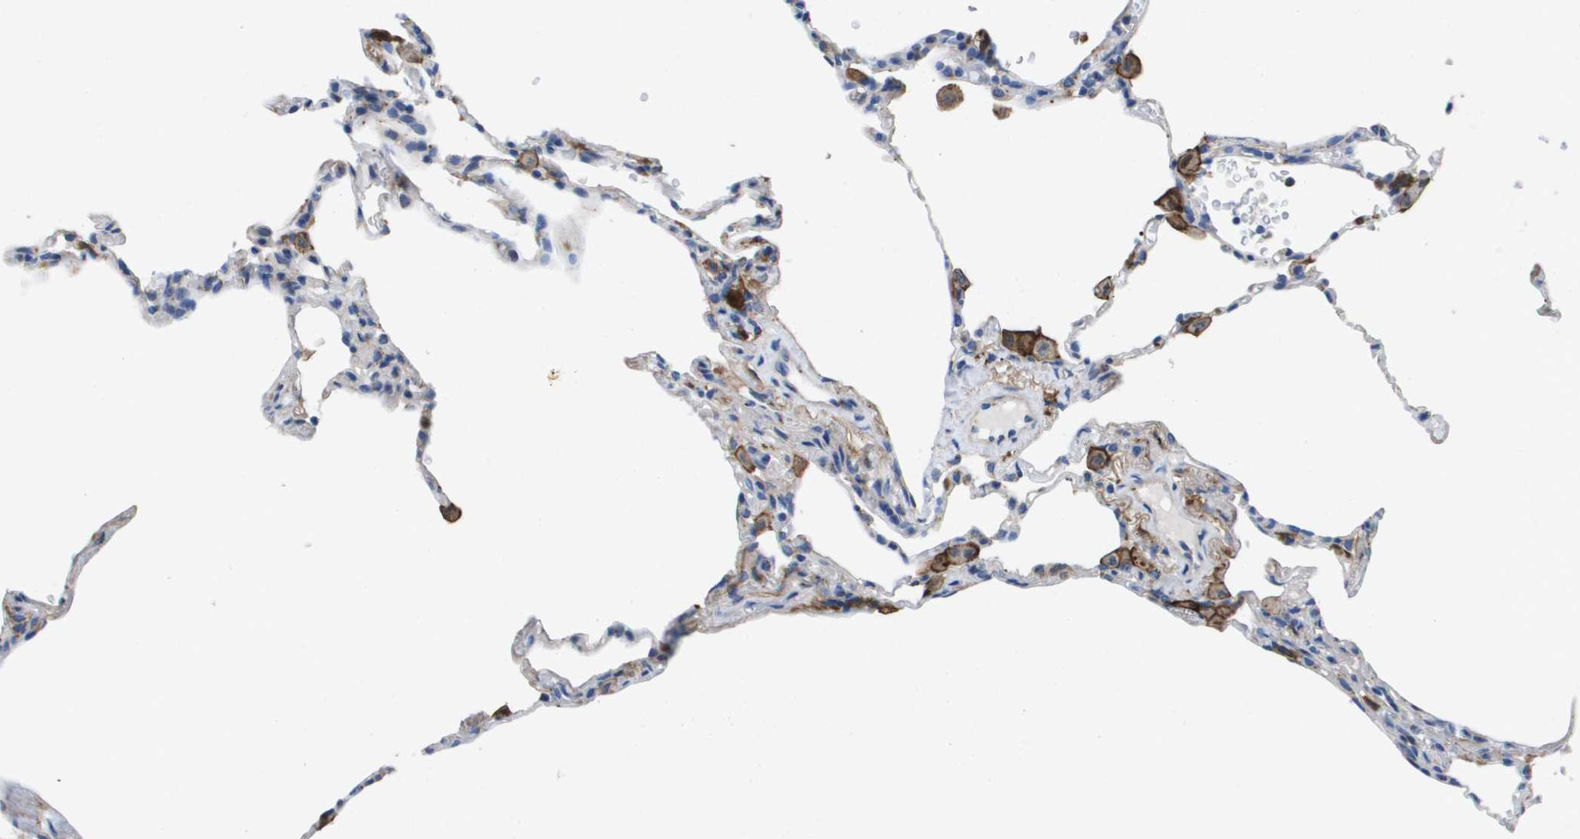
{"staining": {"intensity": "negative", "quantity": "none", "location": "none"}, "tissue": "lung", "cell_type": "Alveolar cells", "image_type": "normal", "snomed": [{"axis": "morphology", "description": "Normal tissue, NOS"}, {"axis": "topography", "description": "Lung"}], "caption": "The image exhibits no staining of alveolar cells in benign lung.", "gene": "SLC37A2", "patient": {"sex": "male", "age": 59}}